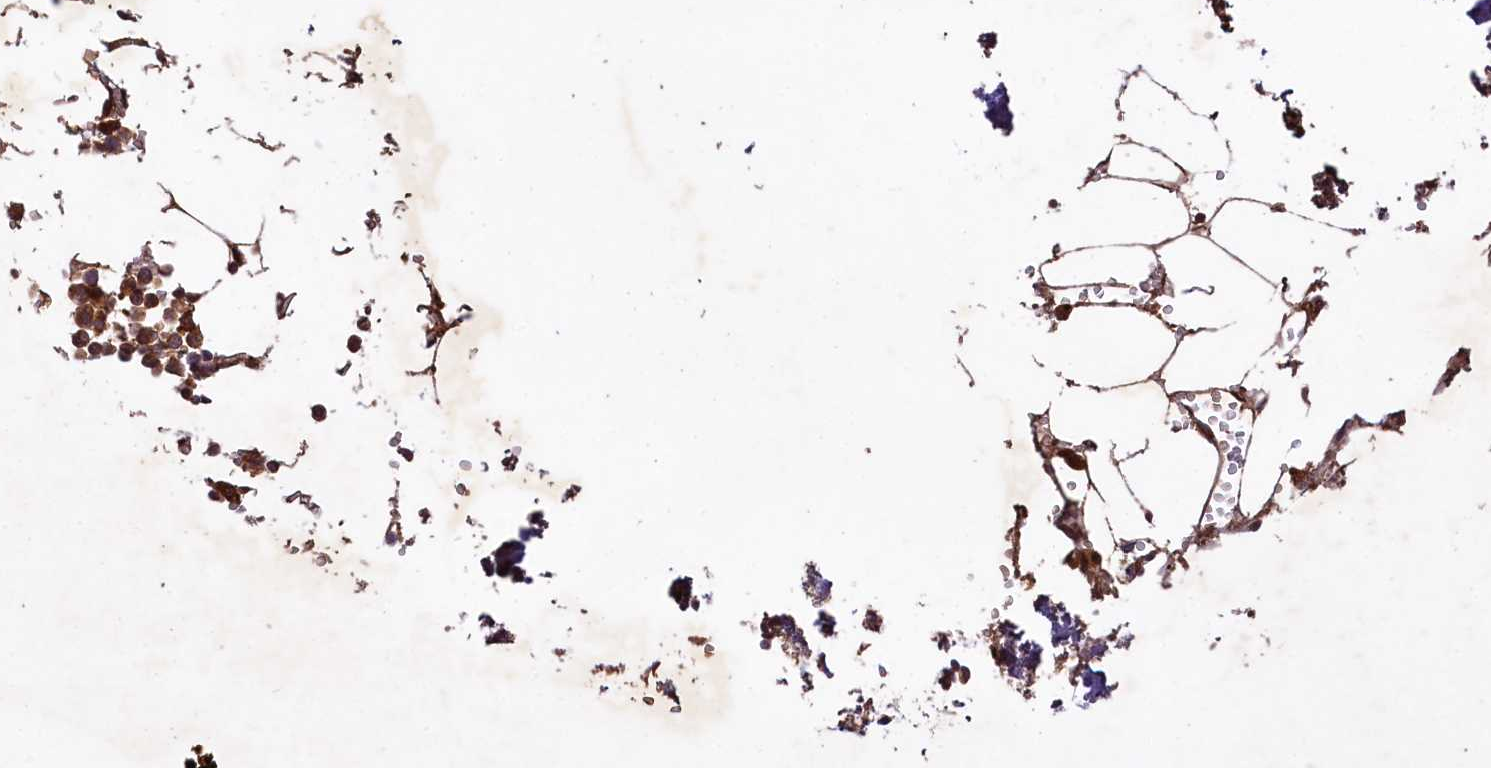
{"staining": {"intensity": "moderate", "quantity": "25%-75%", "location": "cytoplasmic/membranous"}, "tissue": "bone marrow", "cell_type": "Hematopoietic cells", "image_type": "normal", "snomed": [{"axis": "morphology", "description": "Normal tissue, NOS"}, {"axis": "topography", "description": "Bone marrow"}], "caption": "Immunohistochemistry (IHC) (DAB) staining of unremarkable human bone marrow shows moderate cytoplasmic/membranous protein staining in approximately 25%-75% of hematopoietic cells.", "gene": "MCF2L2", "patient": {"sex": "male", "age": 70}}